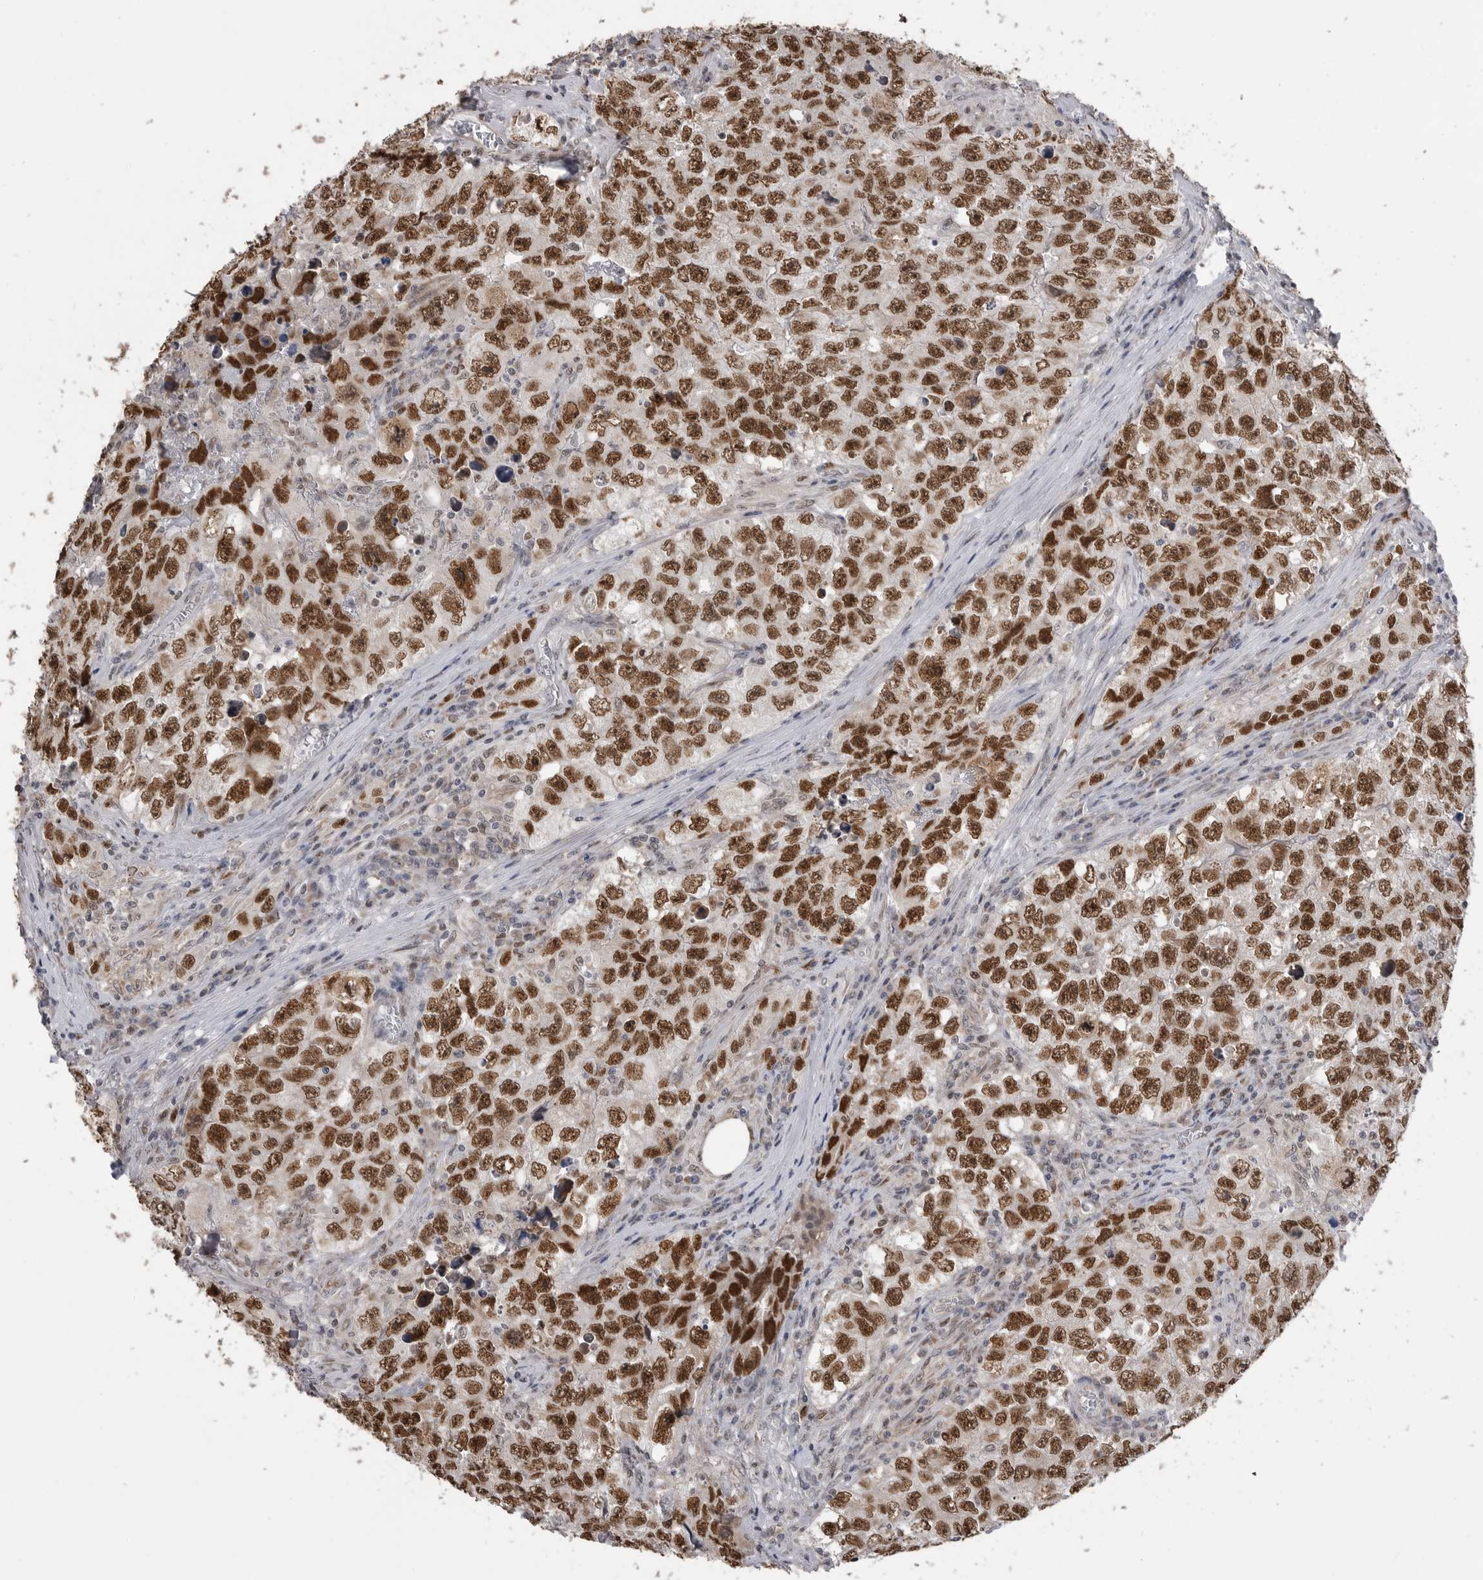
{"staining": {"intensity": "strong", "quantity": ">75%", "location": "nuclear"}, "tissue": "testis cancer", "cell_type": "Tumor cells", "image_type": "cancer", "snomed": [{"axis": "morphology", "description": "Seminoma, NOS"}, {"axis": "morphology", "description": "Carcinoma, Embryonal, NOS"}, {"axis": "topography", "description": "Testis"}], "caption": "Brown immunohistochemical staining in human embryonal carcinoma (testis) displays strong nuclear staining in about >75% of tumor cells.", "gene": "SMARCC1", "patient": {"sex": "male", "age": 43}}